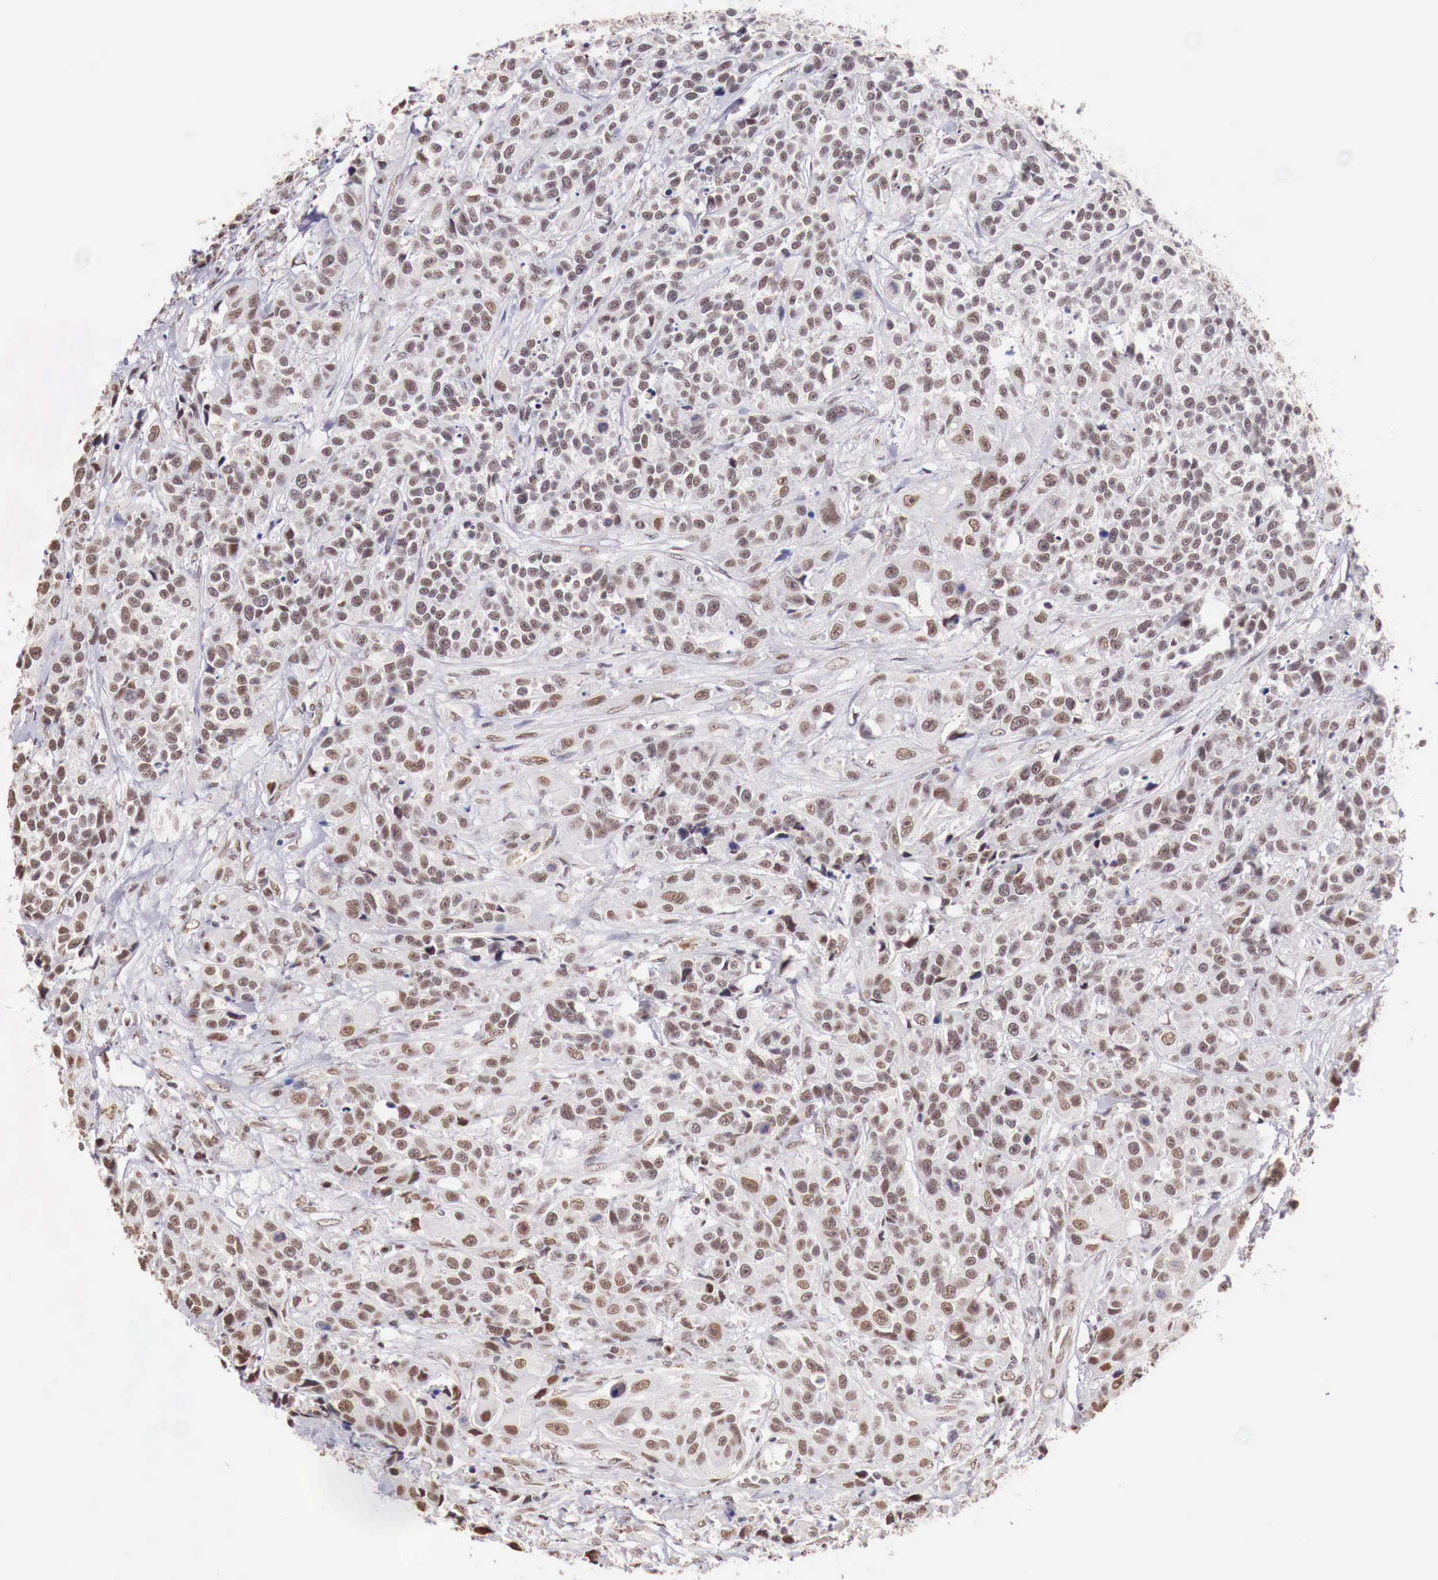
{"staining": {"intensity": "moderate", "quantity": ">75%", "location": "nuclear"}, "tissue": "urothelial cancer", "cell_type": "Tumor cells", "image_type": "cancer", "snomed": [{"axis": "morphology", "description": "Urothelial carcinoma, High grade"}, {"axis": "topography", "description": "Urinary bladder"}], "caption": "Urothelial carcinoma (high-grade) stained with a protein marker demonstrates moderate staining in tumor cells.", "gene": "FOXP2", "patient": {"sex": "female", "age": 81}}